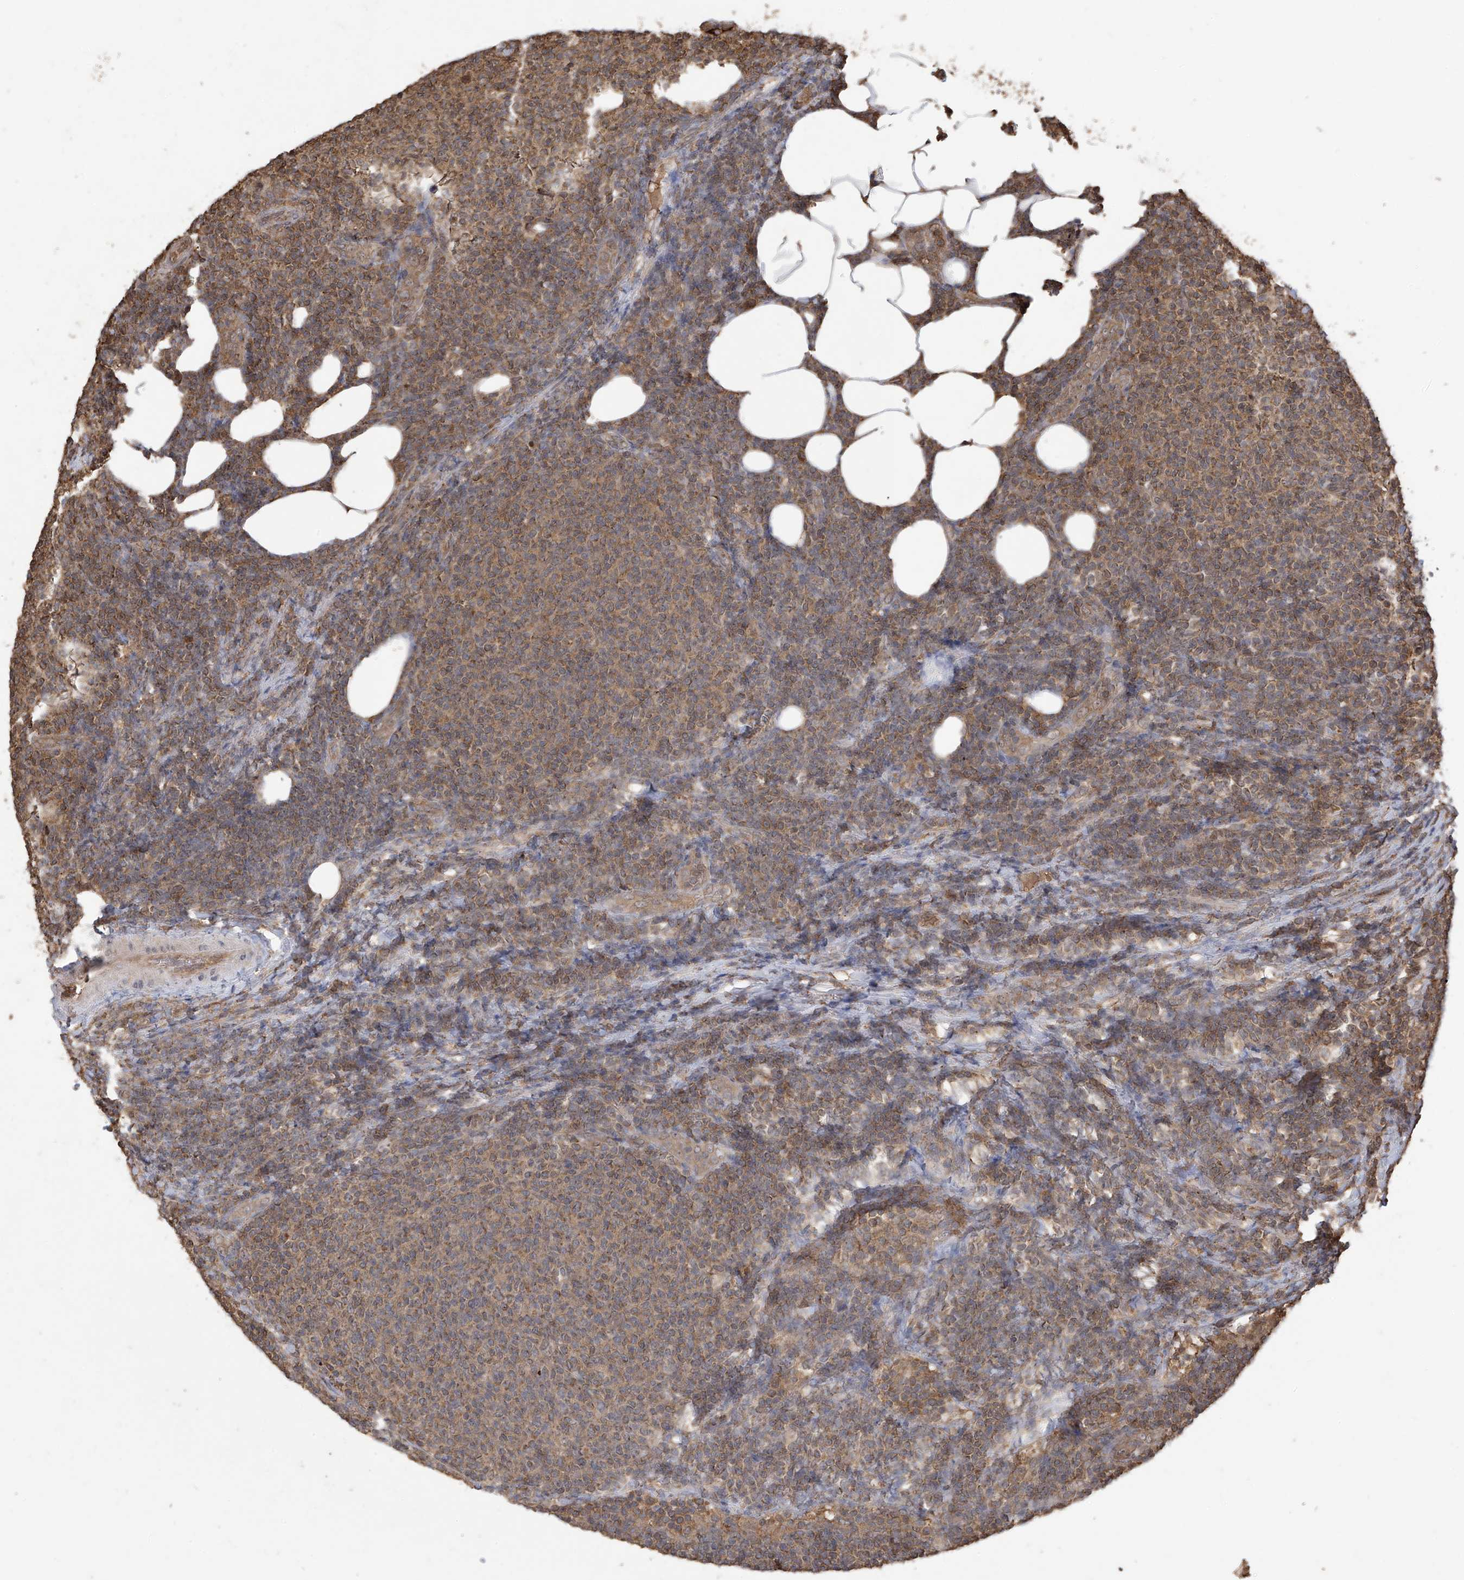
{"staining": {"intensity": "weak", "quantity": "25%-75%", "location": "cytoplasmic/membranous"}, "tissue": "lymphoma", "cell_type": "Tumor cells", "image_type": "cancer", "snomed": [{"axis": "morphology", "description": "Malignant lymphoma, non-Hodgkin's type, Low grade"}, {"axis": "topography", "description": "Lymph node"}], "caption": "Tumor cells show low levels of weak cytoplasmic/membranous expression in approximately 25%-75% of cells in lymphoma.", "gene": "PNPT1", "patient": {"sex": "male", "age": 66}}